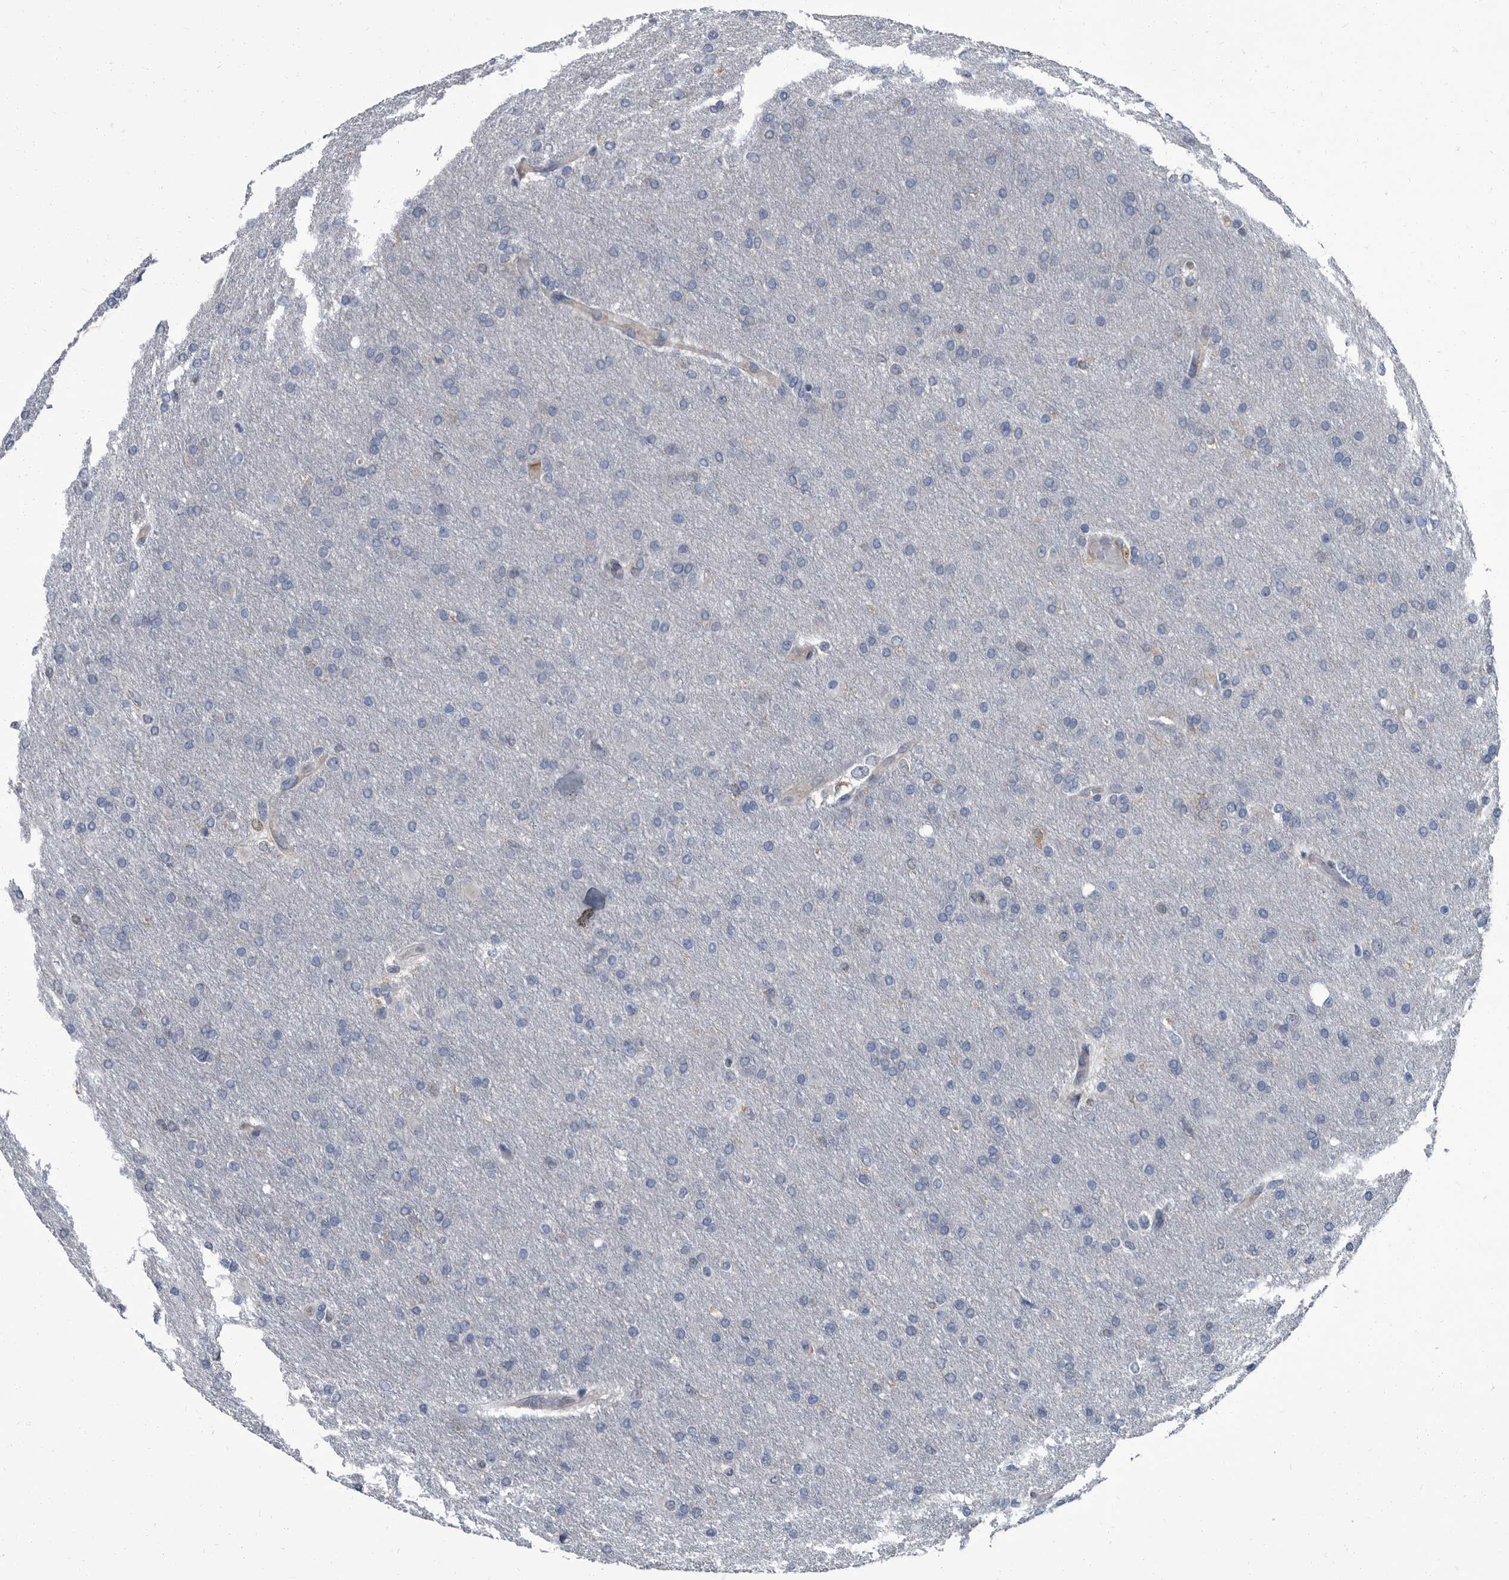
{"staining": {"intensity": "negative", "quantity": "none", "location": "none"}, "tissue": "glioma", "cell_type": "Tumor cells", "image_type": "cancer", "snomed": [{"axis": "morphology", "description": "Glioma, malignant, High grade"}, {"axis": "topography", "description": "Cerebral cortex"}], "caption": "The immunohistochemistry (IHC) image has no significant staining in tumor cells of glioma tissue.", "gene": "CDV3", "patient": {"sex": "female", "age": 36}}